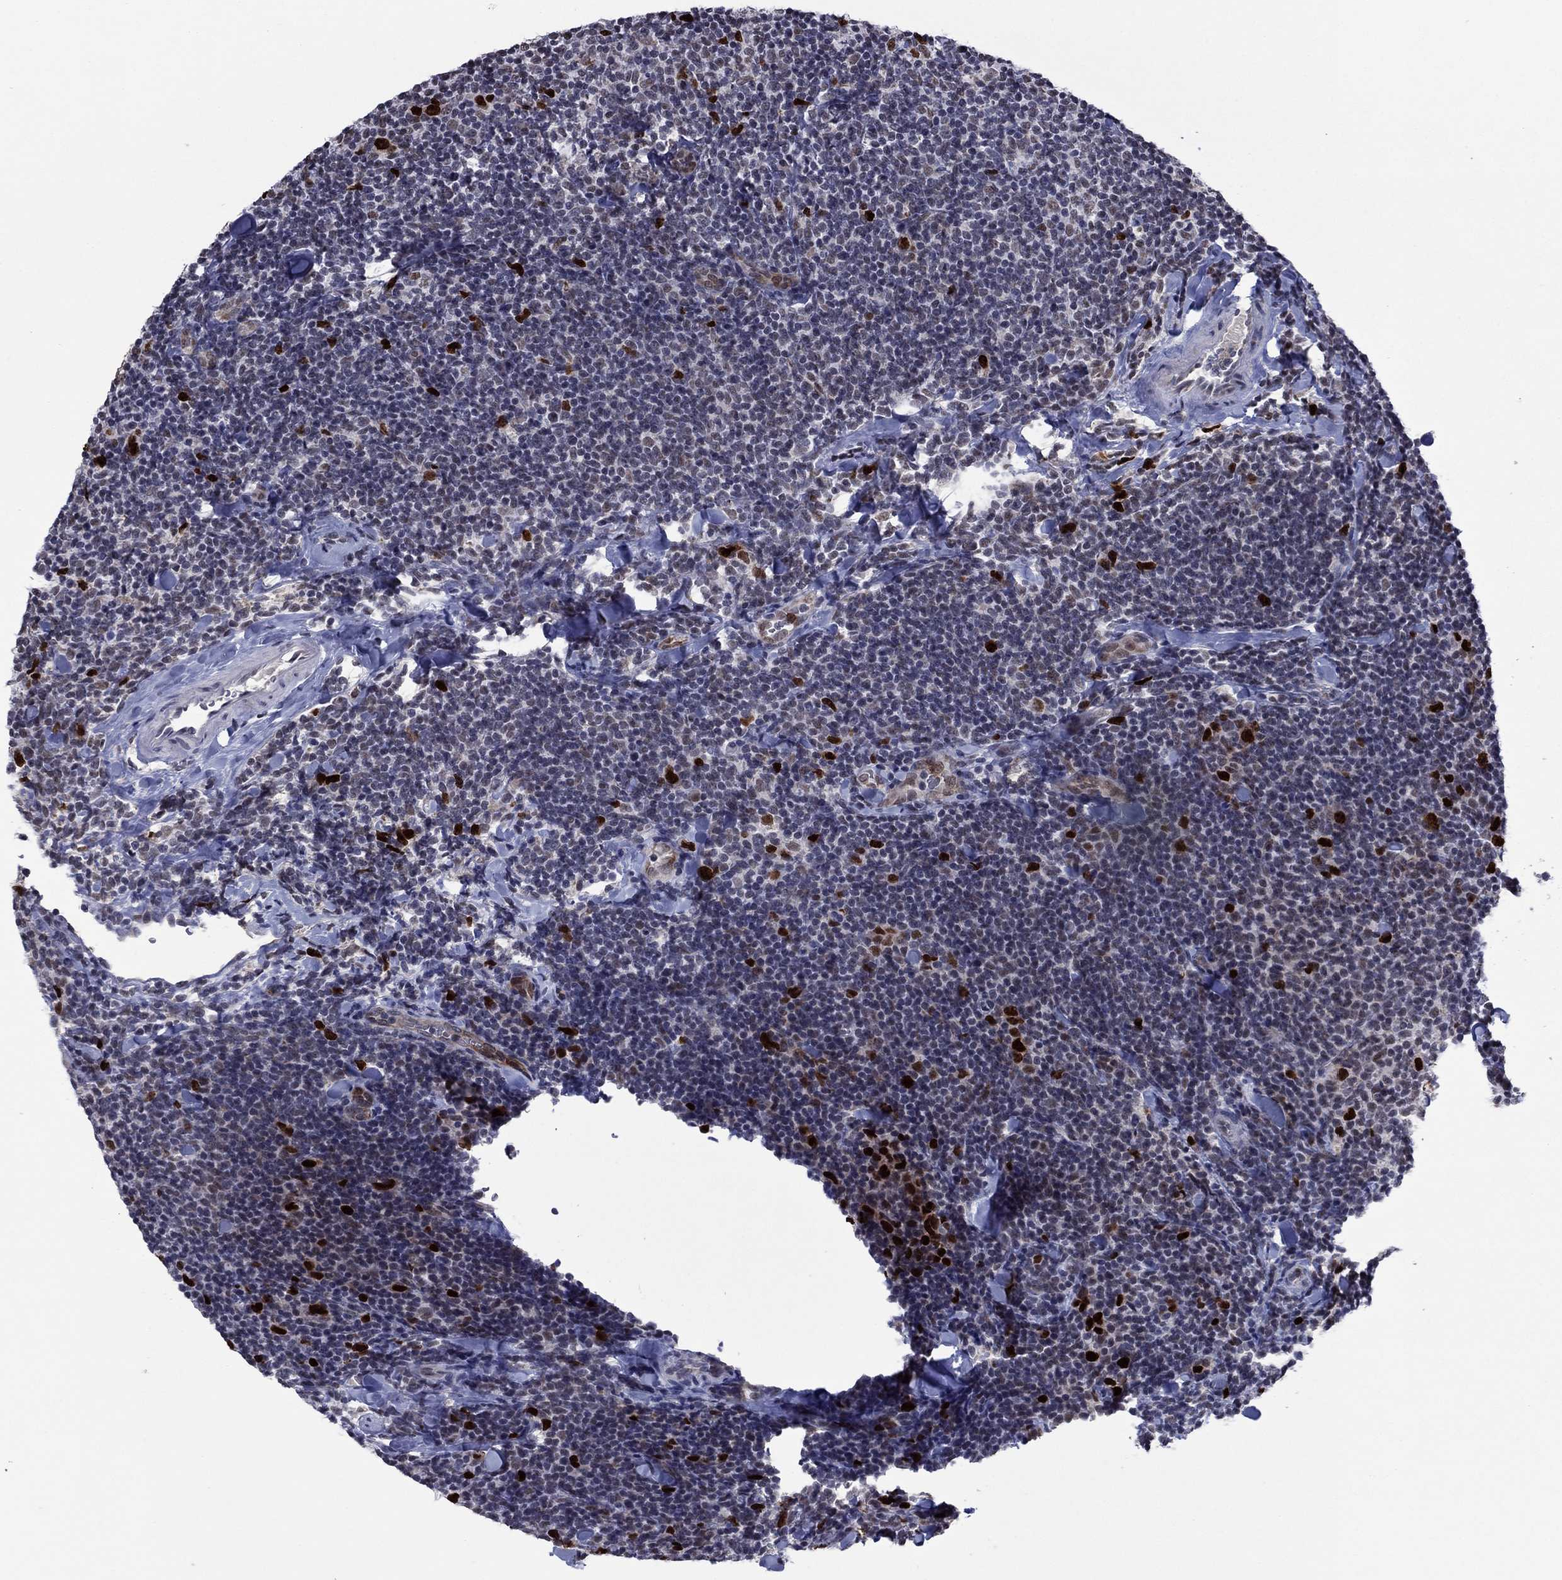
{"staining": {"intensity": "strong", "quantity": "<25%", "location": "nuclear"}, "tissue": "lymphoma", "cell_type": "Tumor cells", "image_type": "cancer", "snomed": [{"axis": "morphology", "description": "Malignant lymphoma, non-Hodgkin's type, Low grade"}, {"axis": "topography", "description": "Lymph node"}], "caption": "Strong nuclear expression for a protein is appreciated in about <25% of tumor cells of lymphoma using IHC.", "gene": "CDCA5", "patient": {"sex": "female", "age": 56}}